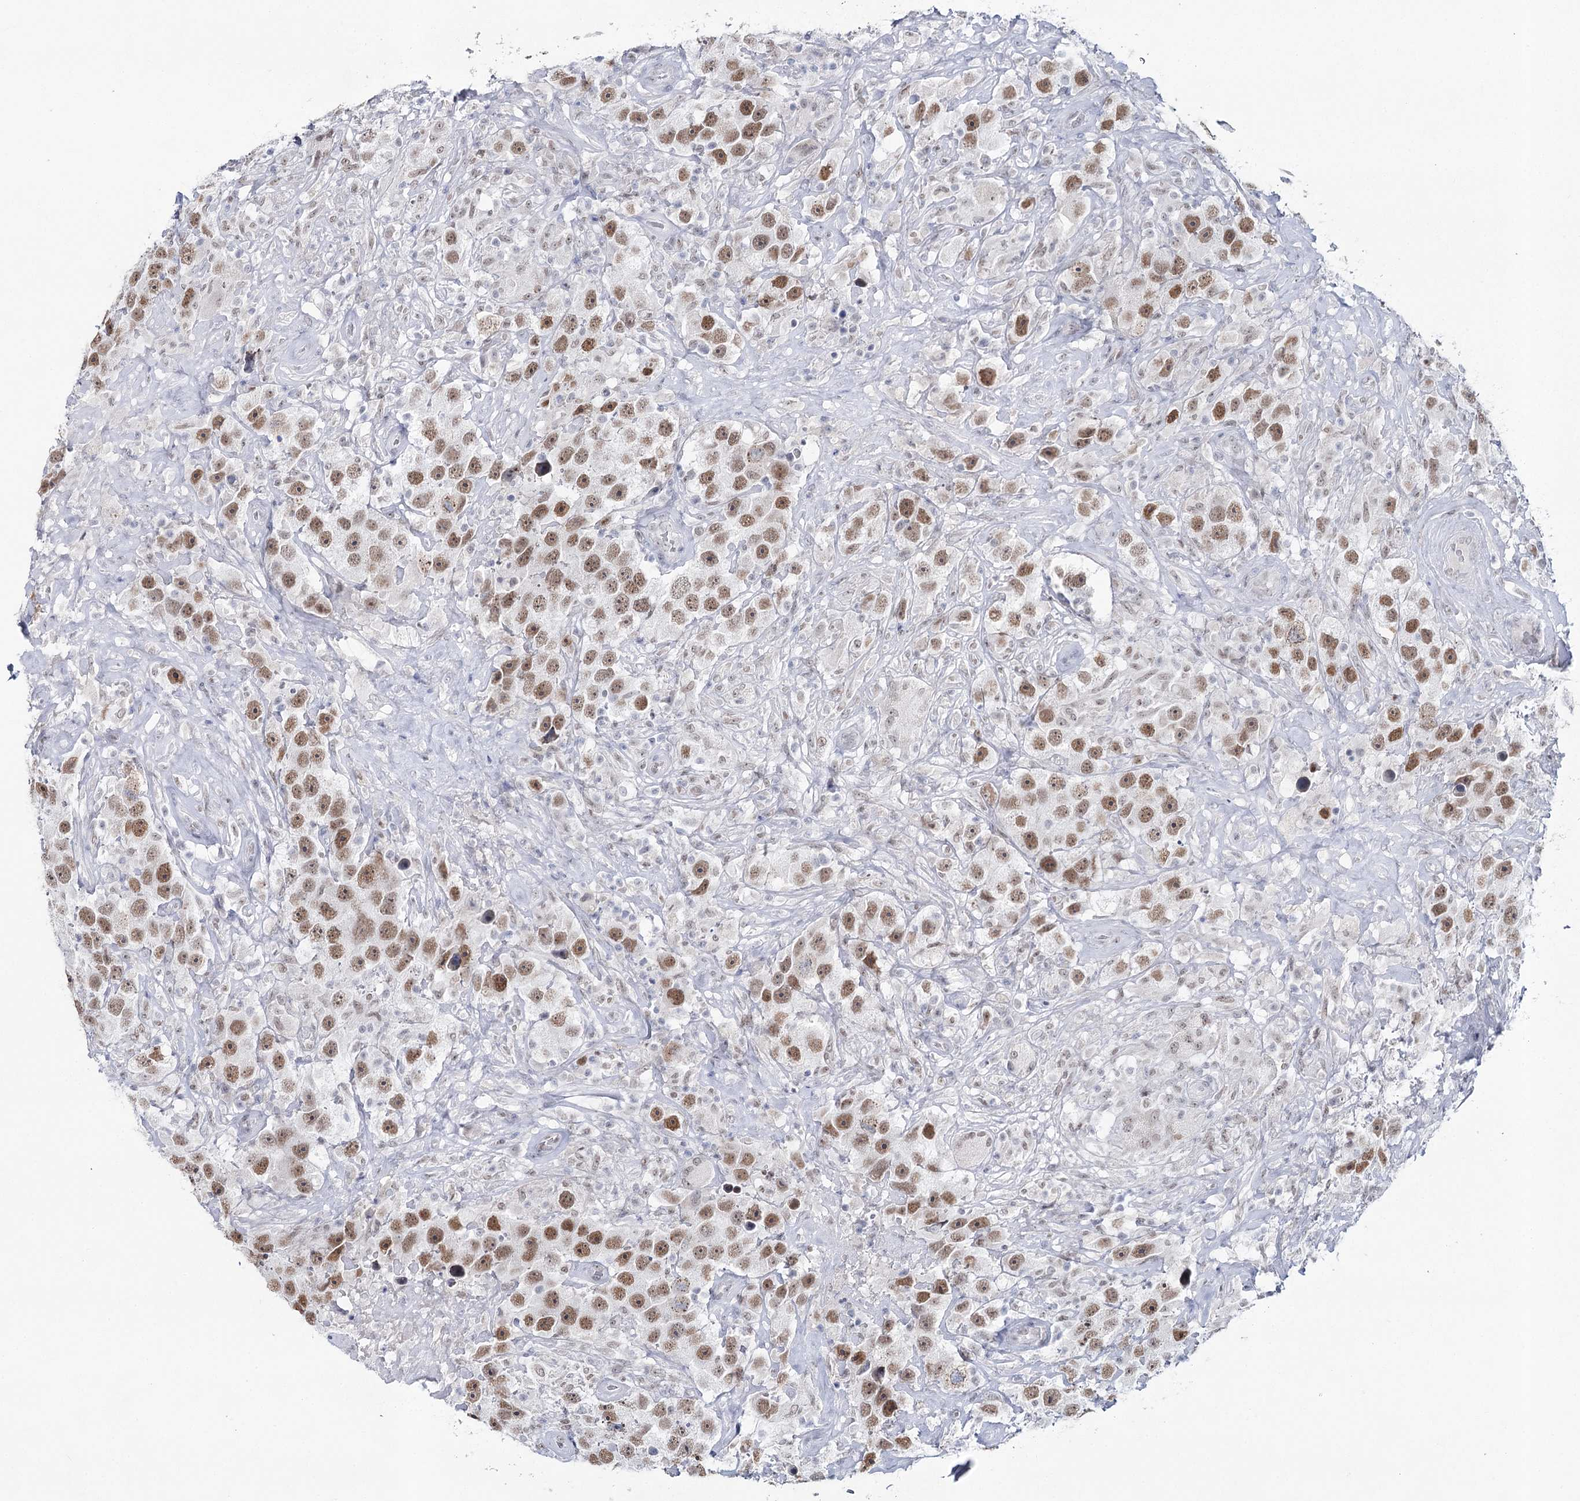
{"staining": {"intensity": "moderate", "quantity": ">75%", "location": "nuclear"}, "tissue": "testis cancer", "cell_type": "Tumor cells", "image_type": "cancer", "snomed": [{"axis": "morphology", "description": "Seminoma, NOS"}, {"axis": "topography", "description": "Testis"}], "caption": "An image showing moderate nuclear expression in approximately >75% of tumor cells in testis seminoma, as visualized by brown immunohistochemical staining.", "gene": "ZC3H8", "patient": {"sex": "male", "age": 49}}